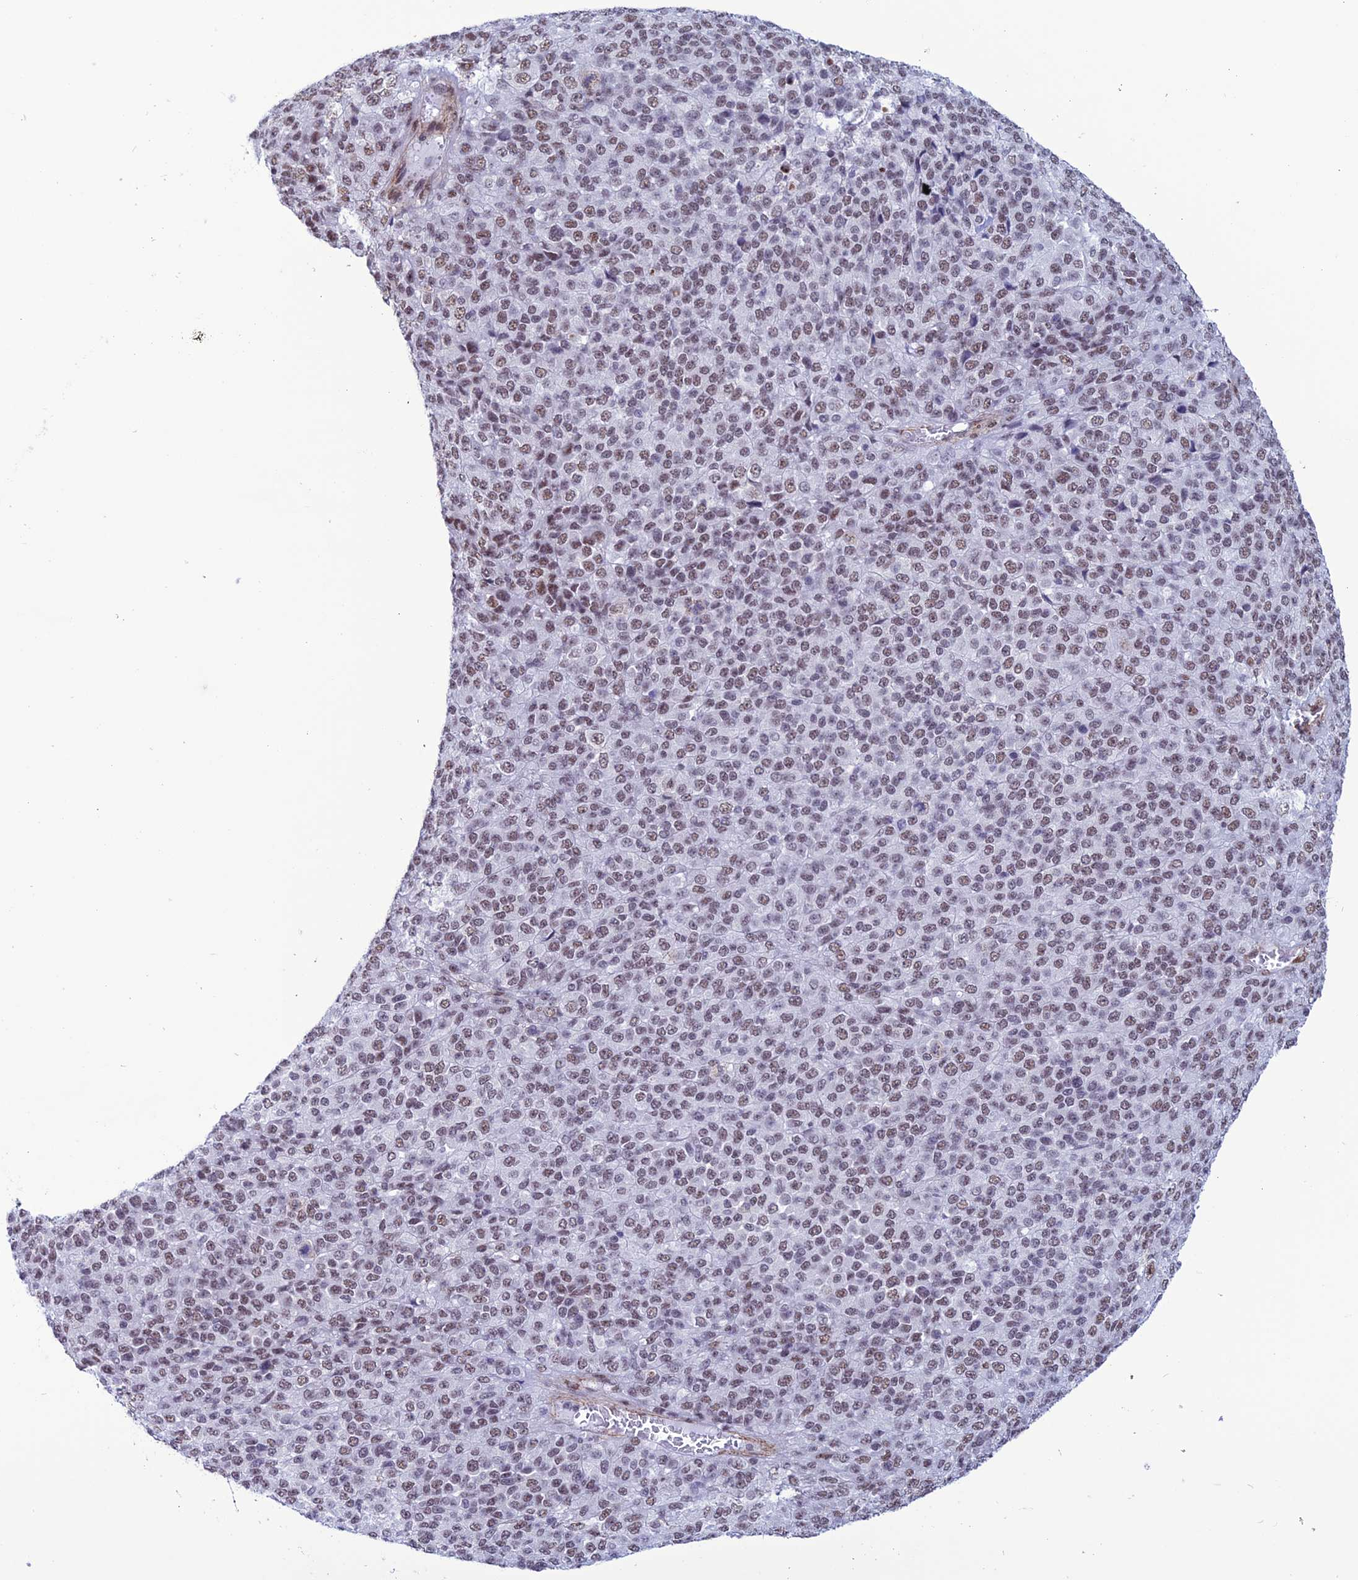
{"staining": {"intensity": "moderate", "quantity": ">75%", "location": "nuclear"}, "tissue": "melanoma", "cell_type": "Tumor cells", "image_type": "cancer", "snomed": [{"axis": "morphology", "description": "Malignant melanoma, Metastatic site"}, {"axis": "topography", "description": "Brain"}], "caption": "Melanoma tissue demonstrates moderate nuclear expression in about >75% of tumor cells, visualized by immunohistochemistry. (DAB IHC, brown staining for protein, blue staining for nuclei).", "gene": "U2AF1", "patient": {"sex": "female", "age": 56}}